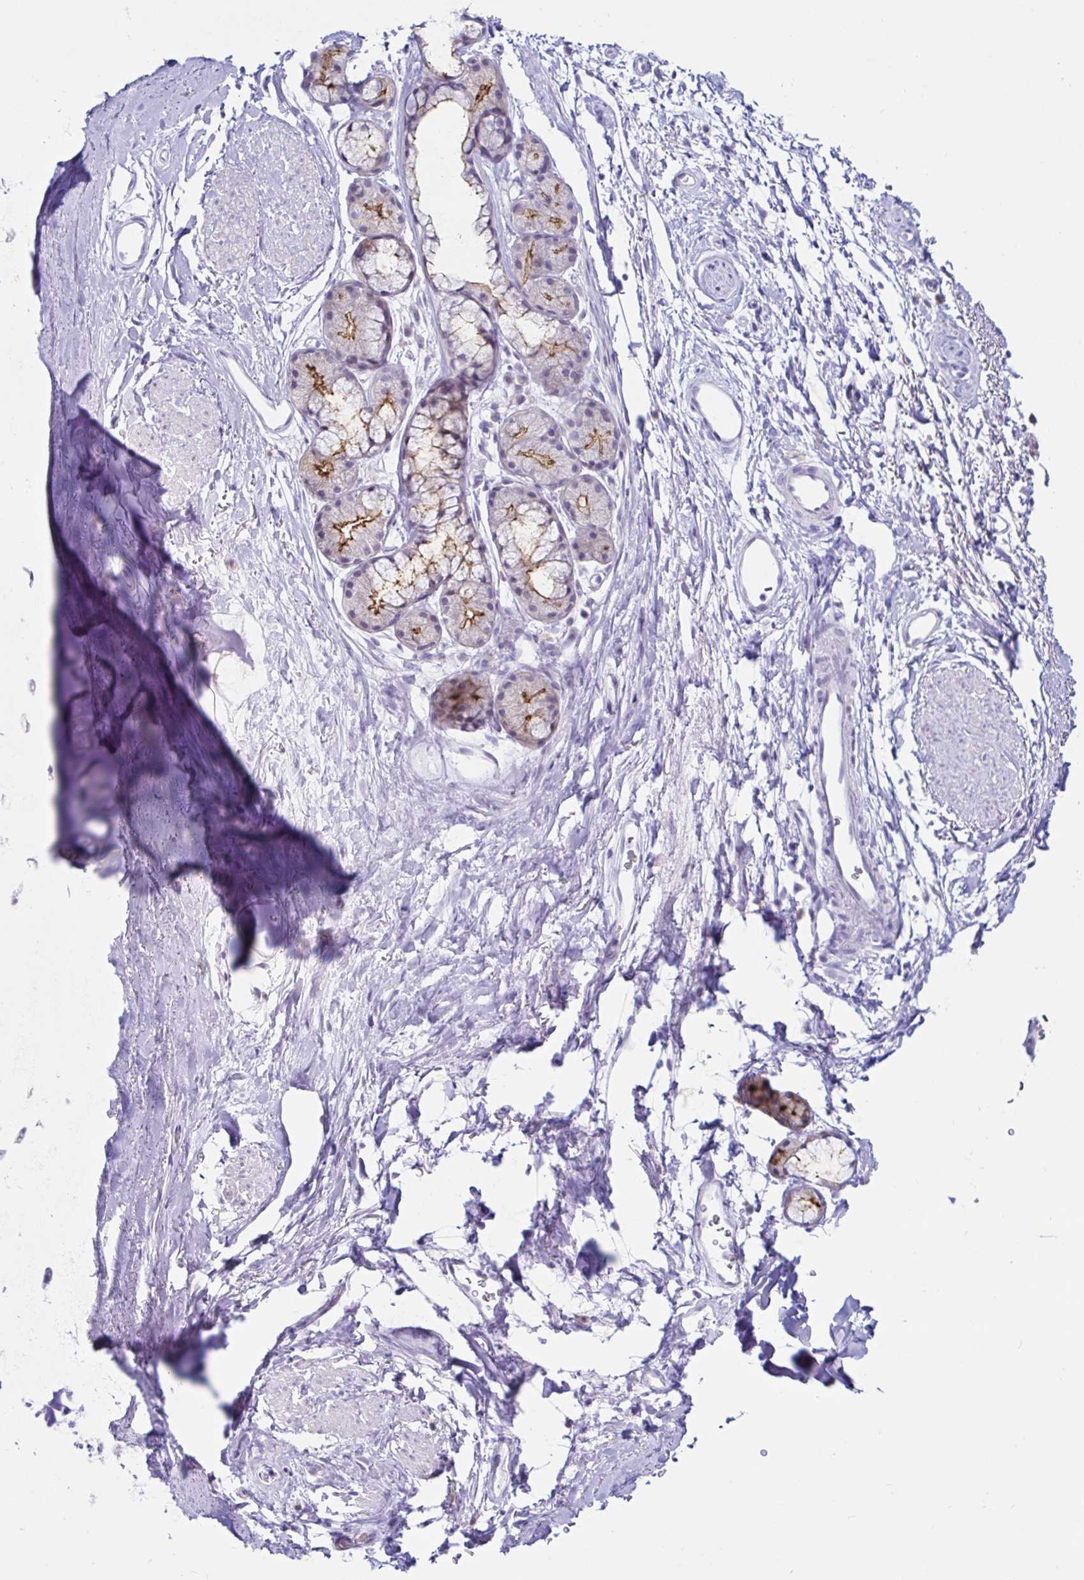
{"staining": {"intensity": "negative", "quantity": "none", "location": "none"}, "tissue": "adipose tissue", "cell_type": "Adipocytes", "image_type": "normal", "snomed": [{"axis": "morphology", "description": "Normal tissue, NOS"}, {"axis": "topography", "description": "Lymph node"}, {"axis": "topography", "description": "Cartilage tissue"}, {"axis": "topography", "description": "Bronchus"}], "caption": "High magnification brightfield microscopy of benign adipose tissue stained with DAB (3,3'-diaminobenzidine) (brown) and counterstained with hematoxylin (blue): adipocytes show no significant positivity. (DAB (3,3'-diaminobenzidine) immunohistochemistry (IHC), high magnification).", "gene": "BEST1", "patient": {"sex": "female", "age": 70}}